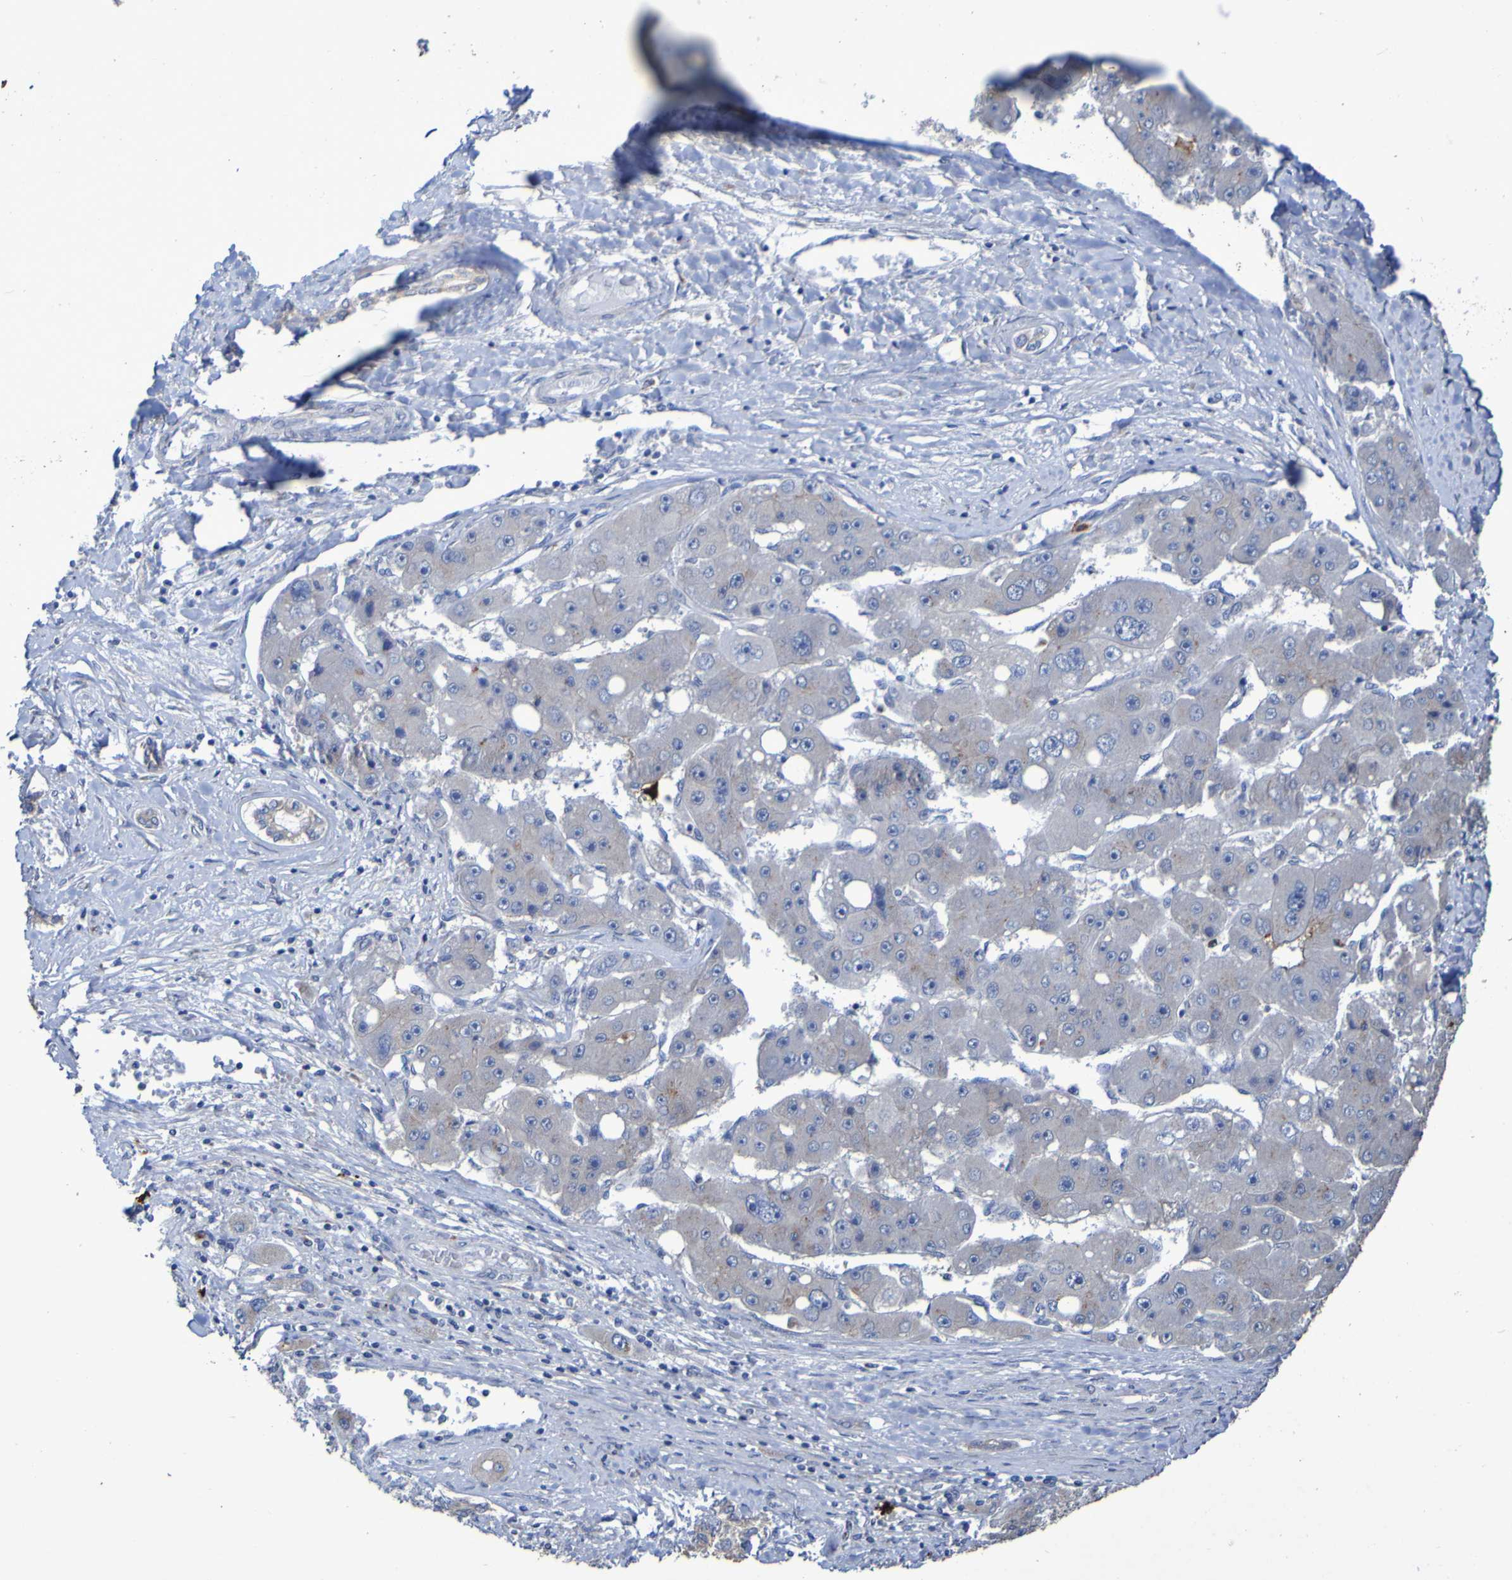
{"staining": {"intensity": "weak", "quantity": "<25%", "location": "cytoplasmic/membranous"}, "tissue": "liver cancer", "cell_type": "Tumor cells", "image_type": "cancer", "snomed": [{"axis": "morphology", "description": "Carcinoma, Hepatocellular, NOS"}, {"axis": "topography", "description": "Liver"}], "caption": "Tumor cells show no significant expression in liver hepatocellular carcinoma.", "gene": "C11orf24", "patient": {"sex": "female", "age": 61}}